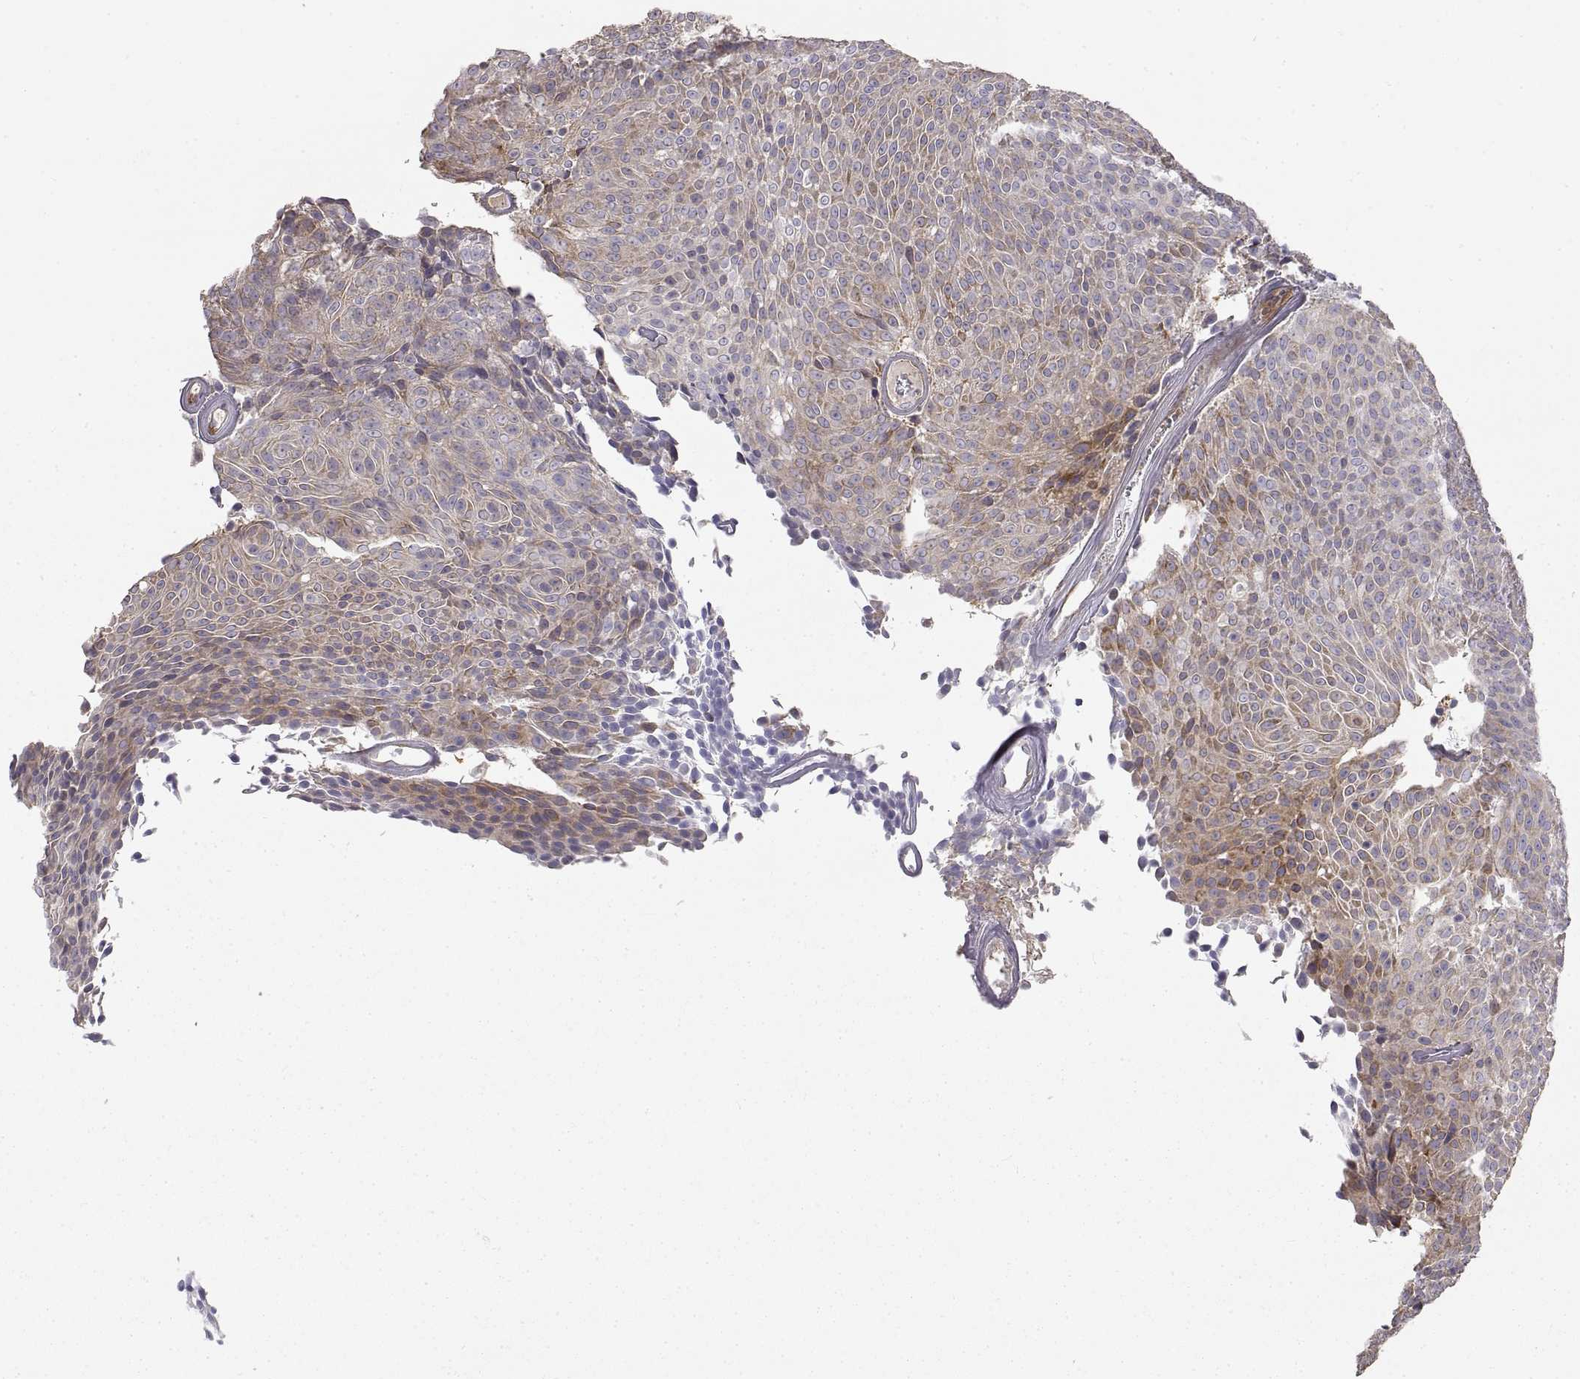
{"staining": {"intensity": "moderate", "quantity": "<25%", "location": "cytoplasmic/membranous"}, "tissue": "urothelial cancer", "cell_type": "Tumor cells", "image_type": "cancer", "snomed": [{"axis": "morphology", "description": "Urothelial carcinoma, Low grade"}, {"axis": "topography", "description": "Urinary bladder"}], "caption": "Tumor cells exhibit moderate cytoplasmic/membranous expression in about <25% of cells in low-grade urothelial carcinoma. The staining was performed using DAB, with brown indicating positive protein expression. Nuclei are stained blue with hematoxylin.", "gene": "HSP90AB1", "patient": {"sex": "male", "age": 77}}